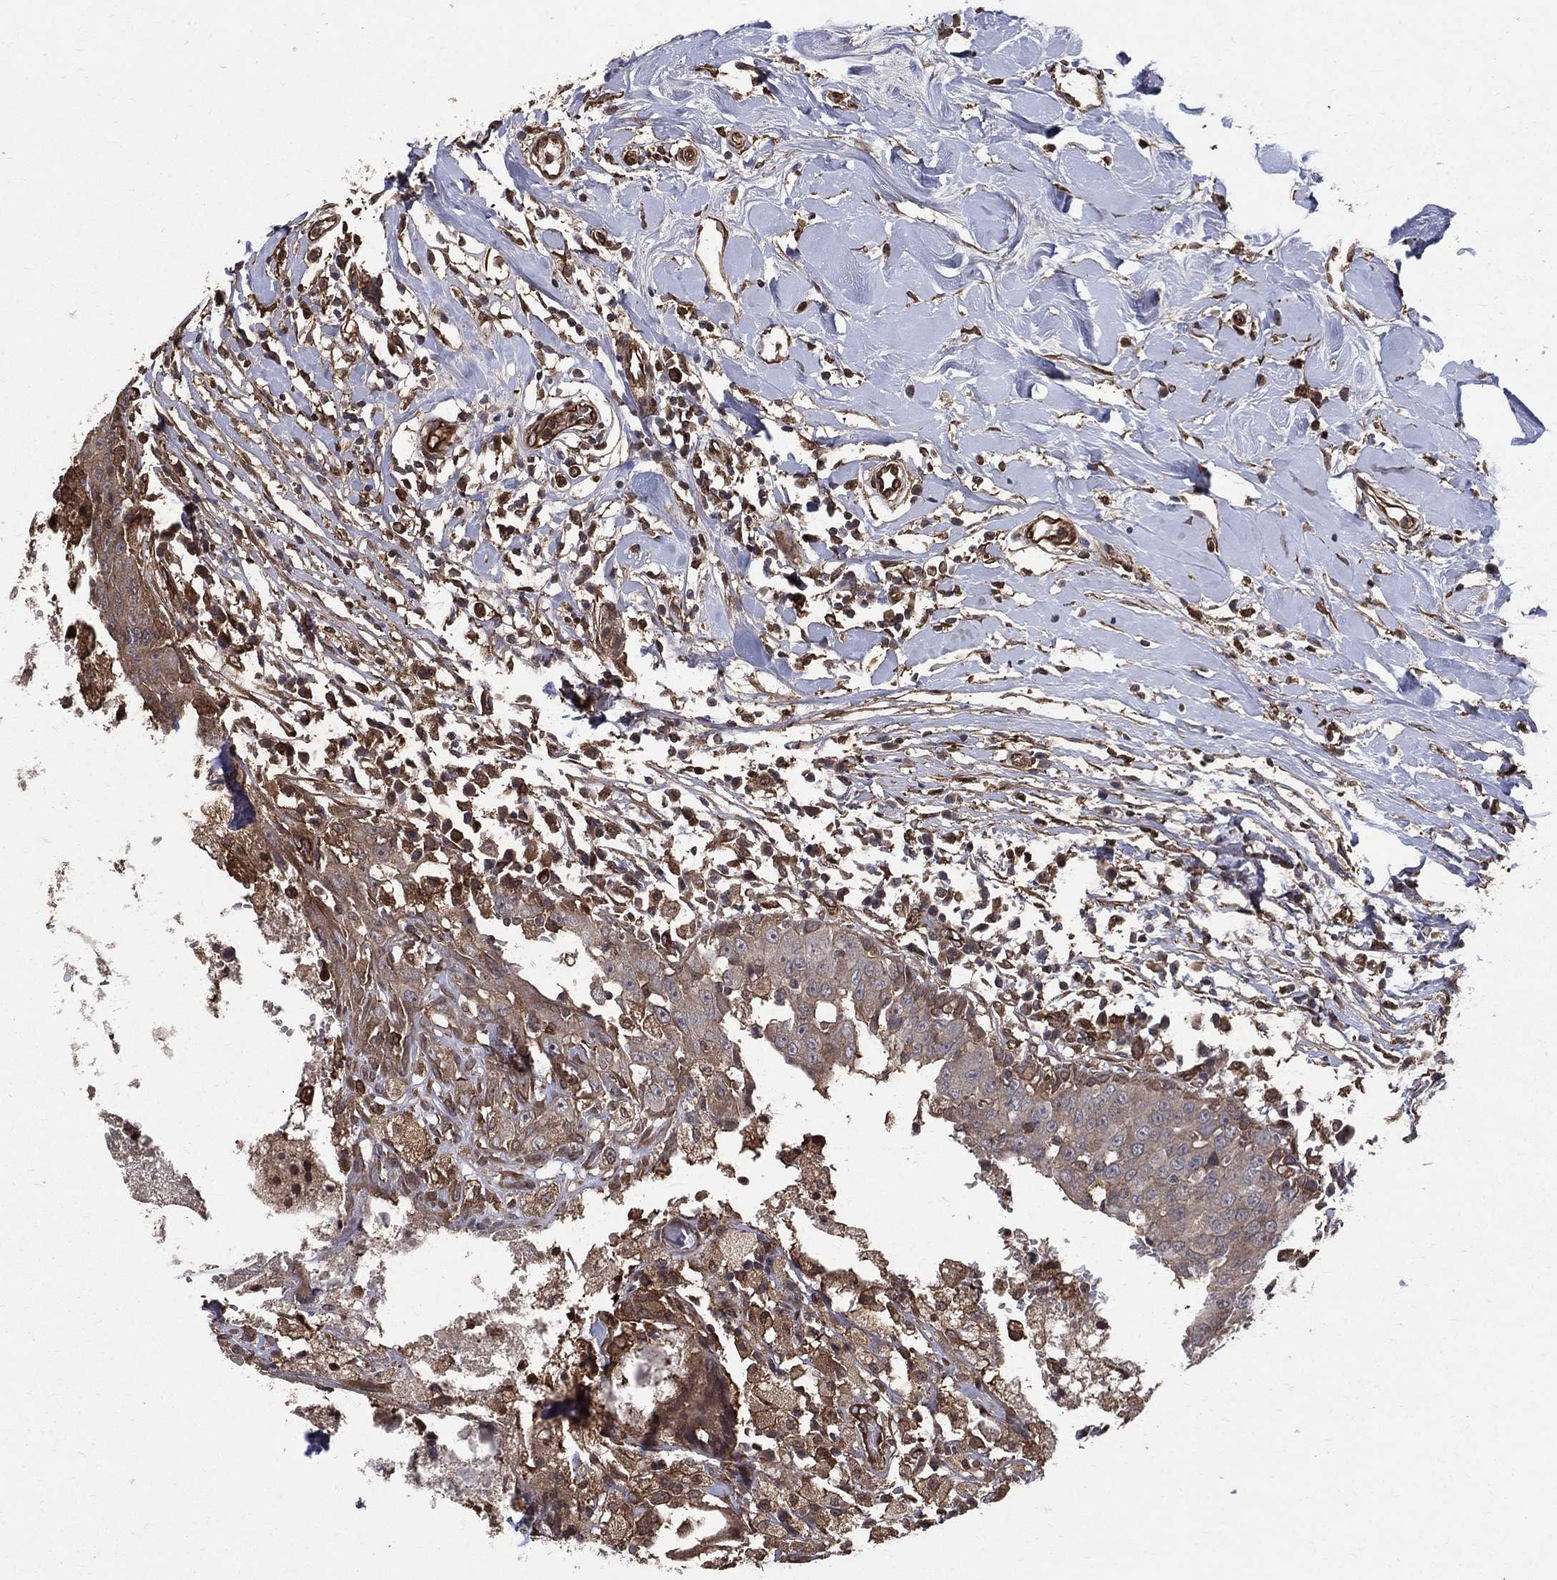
{"staining": {"intensity": "weak", "quantity": "<25%", "location": "cytoplasmic/membranous"}, "tissue": "breast cancer", "cell_type": "Tumor cells", "image_type": "cancer", "snomed": [{"axis": "morphology", "description": "Duct carcinoma"}, {"axis": "topography", "description": "Breast"}], "caption": "Tumor cells show no significant protein staining in invasive ductal carcinoma (breast).", "gene": "DPYSL2", "patient": {"sex": "female", "age": 27}}